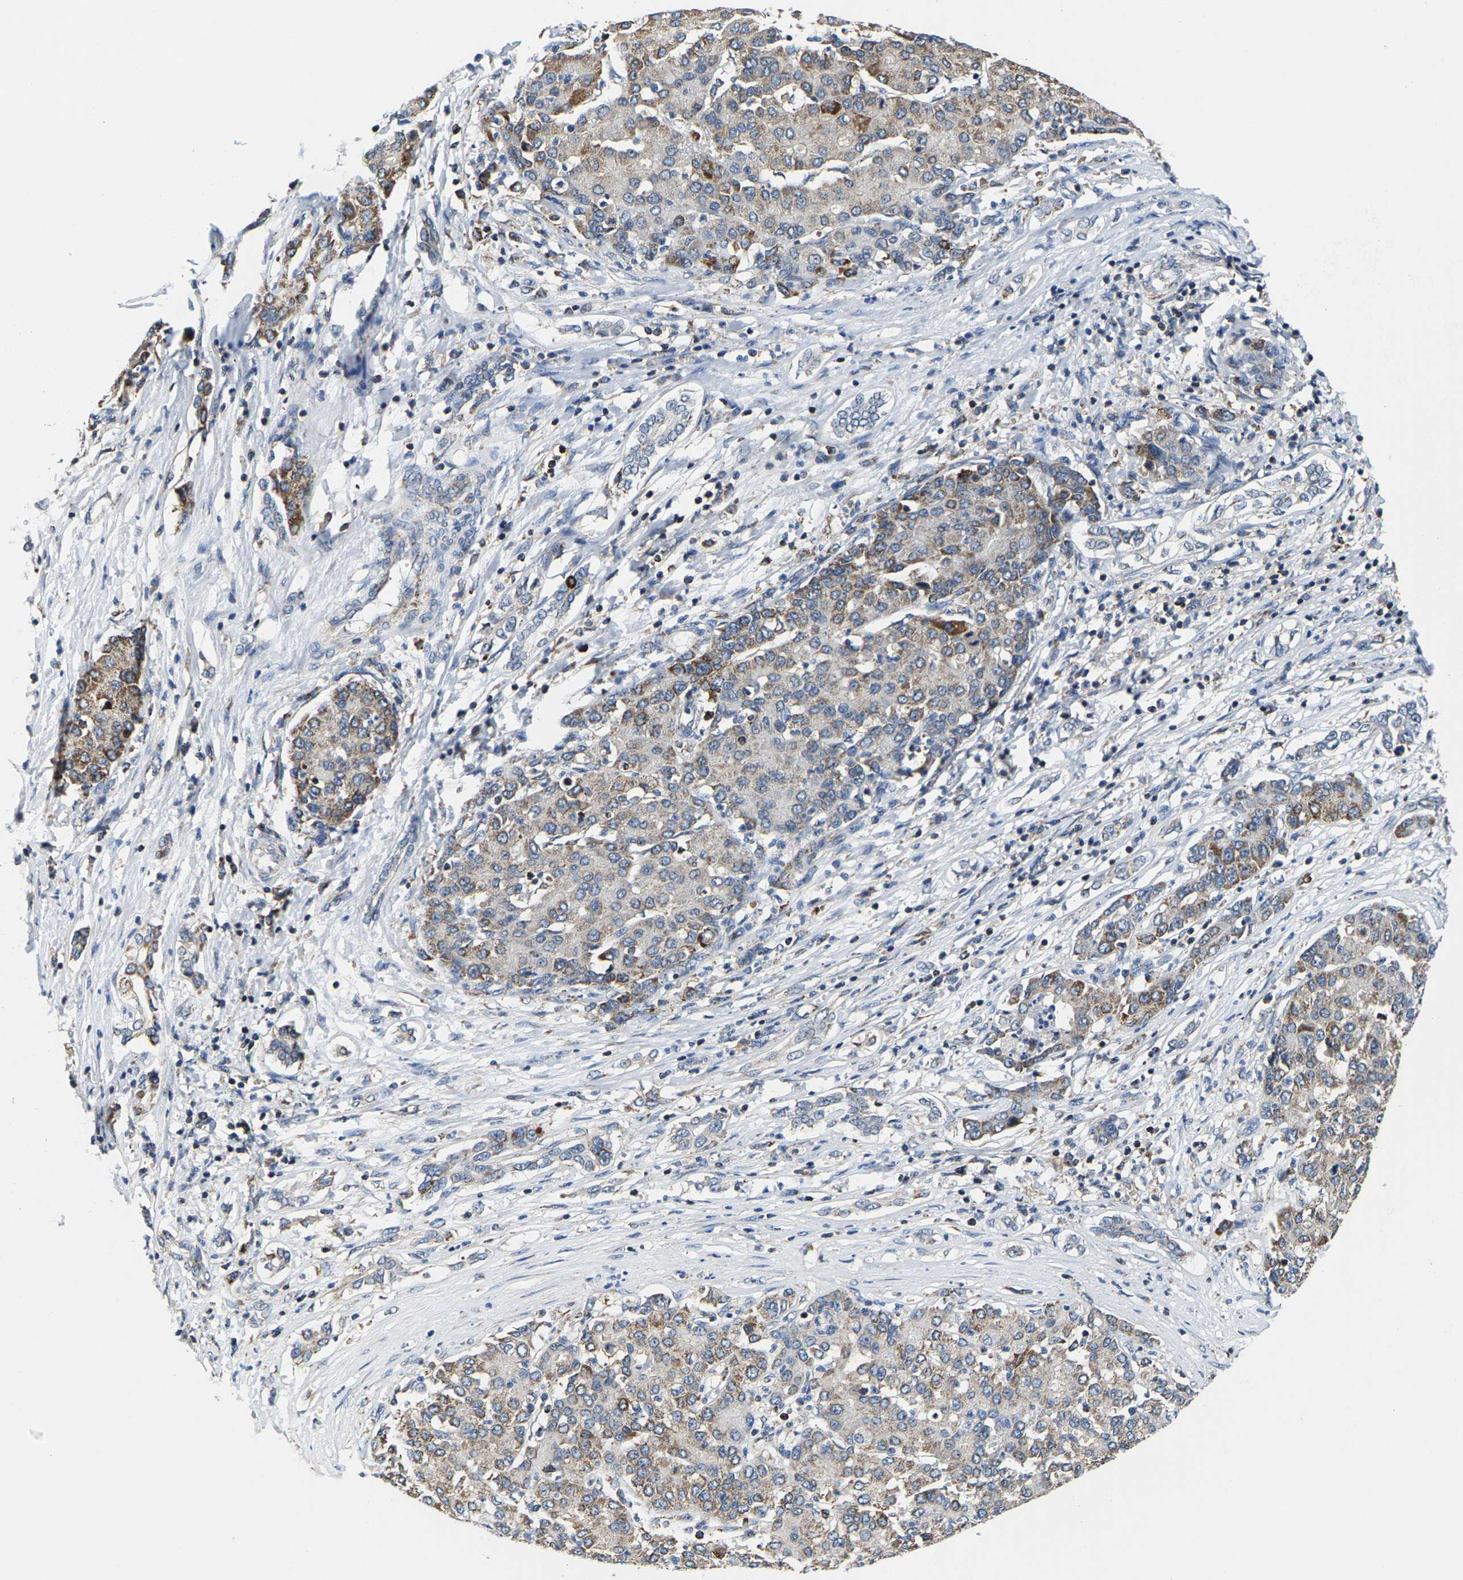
{"staining": {"intensity": "moderate", "quantity": ">75%", "location": "cytoplasmic/membranous"}, "tissue": "liver cancer", "cell_type": "Tumor cells", "image_type": "cancer", "snomed": [{"axis": "morphology", "description": "Carcinoma, Hepatocellular, NOS"}, {"axis": "topography", "description": "Liver"}], "caption": "Human hepatocellular carcinoma (liver) stained with a protein marker displays moderate staining in tumor cells.", "gene": "SHMT2", "patient": {"sex": "male", "age": 65}}